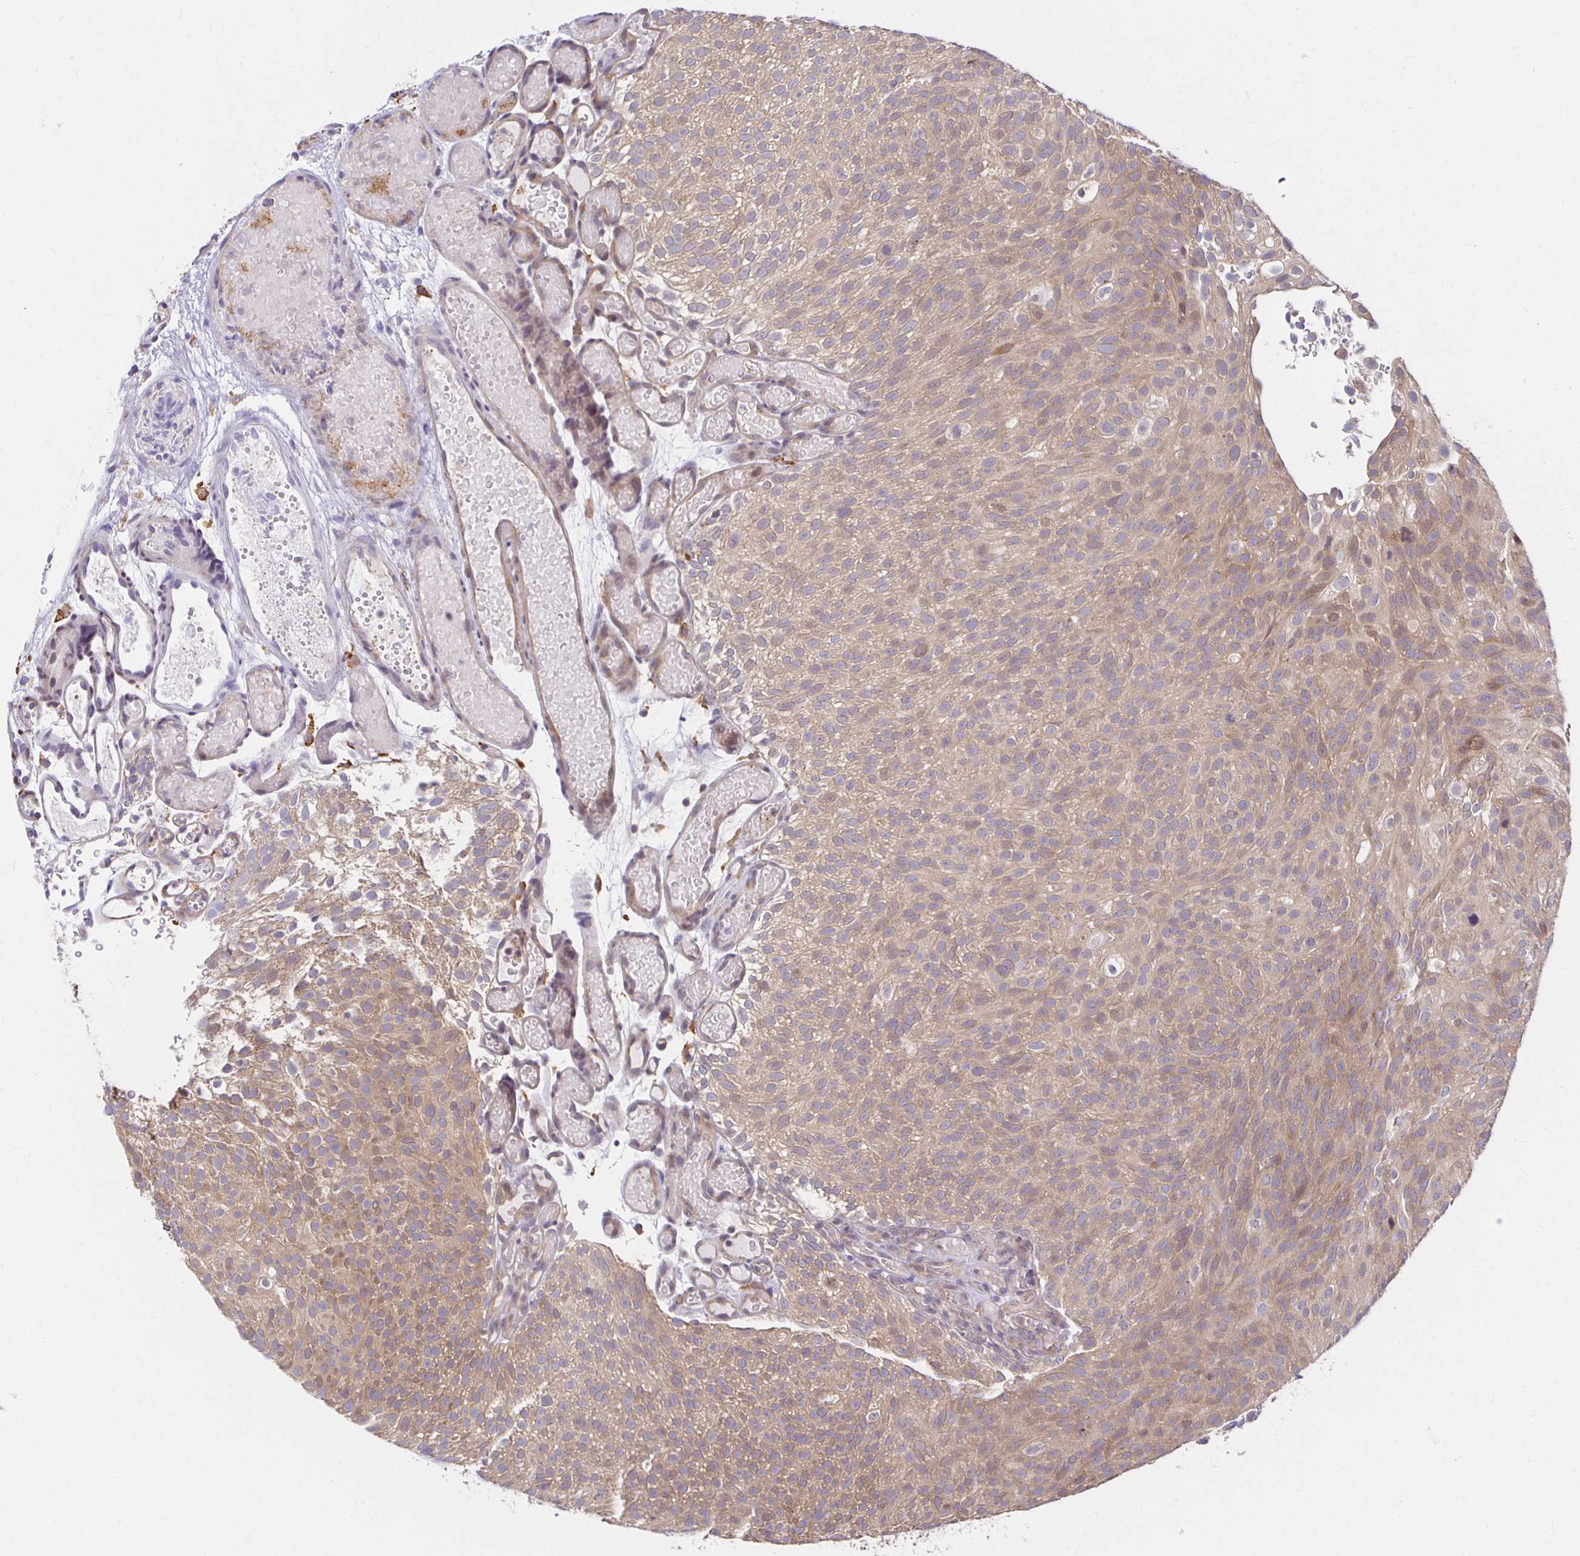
{"staining": {"intensity": "weak", "quantity": ">75%", "location": "cytoplasmic/membranous"}, "tissue": "urothelial cancer", "cell_type": "Tumor cells", "image_type": "cancer", "snomed": [{"axis": "morphology", "description": "Urothelial carcinoma, Low grade"}, {"axis": "topography", "description": "Urinary bladder"}], "caption": "Urothelial cancer tissue displays weak cytoplasmic/membranous positivity in about >75% of tumor cells, visualized by immunohistochemistry.", "gene": "MIEN1", "patient": {"sex": "male", "age": 78}}